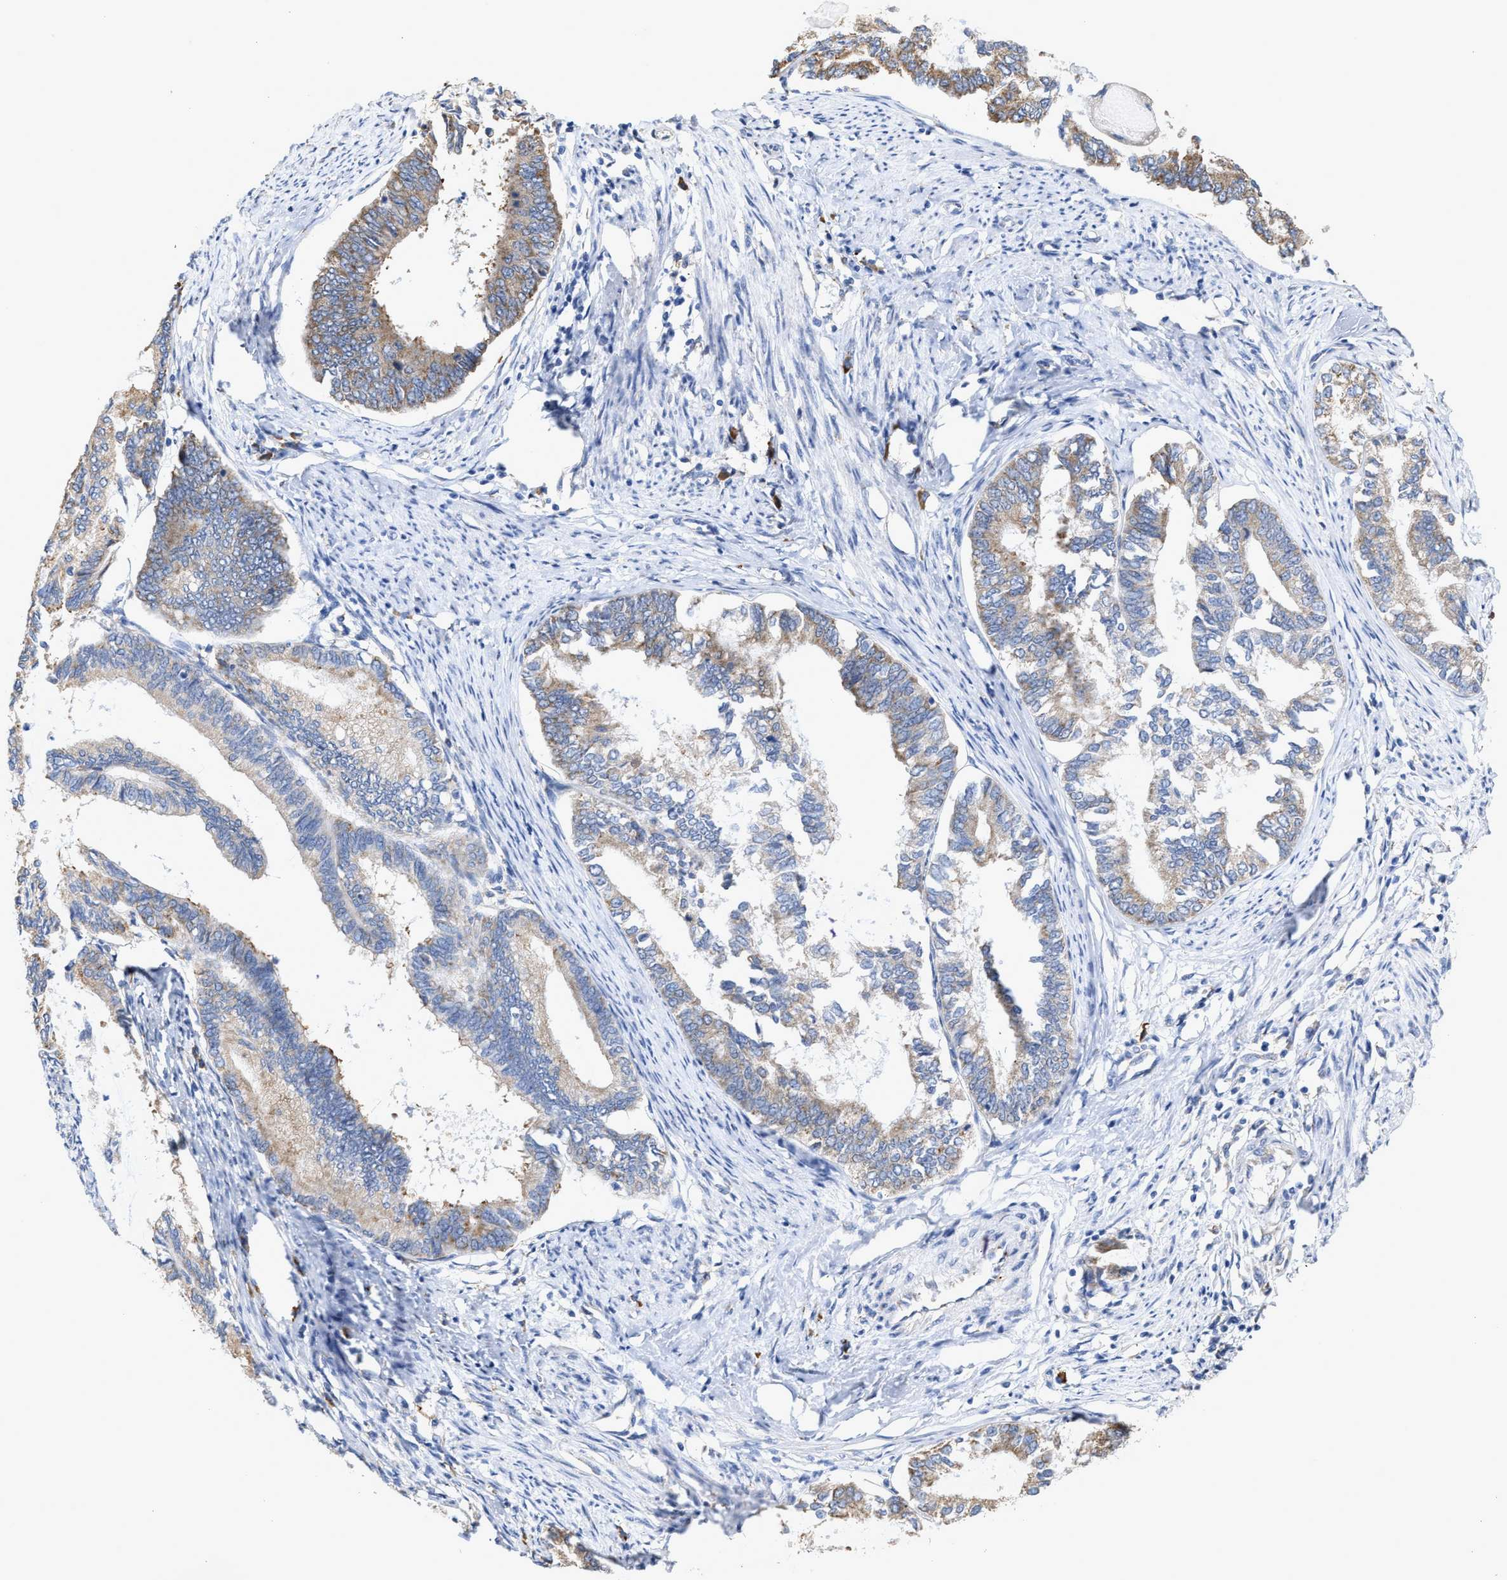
{"staining": {"intensity": "moderate", "quantity": "25%-75%", "location": "cytoplasmic/membranous"}, "tissue": "endometrial cancer", "cell_type": "Tumor cells", "image_type": "cancer", "snomed": [{"axis": "morphology", "description": "Adenocarcinoma, NOS"}, {"axis": "topography", "description": "Endometrium"}], "caption": "Brown immunohistochemical staining in endometrial adenocarcinoma displays moderate cytoplasmic/membranous positivity in about 25%-75% of tumor cells.", "gene": "RYR2", "patient": {"sex": "female", "age": 86}}